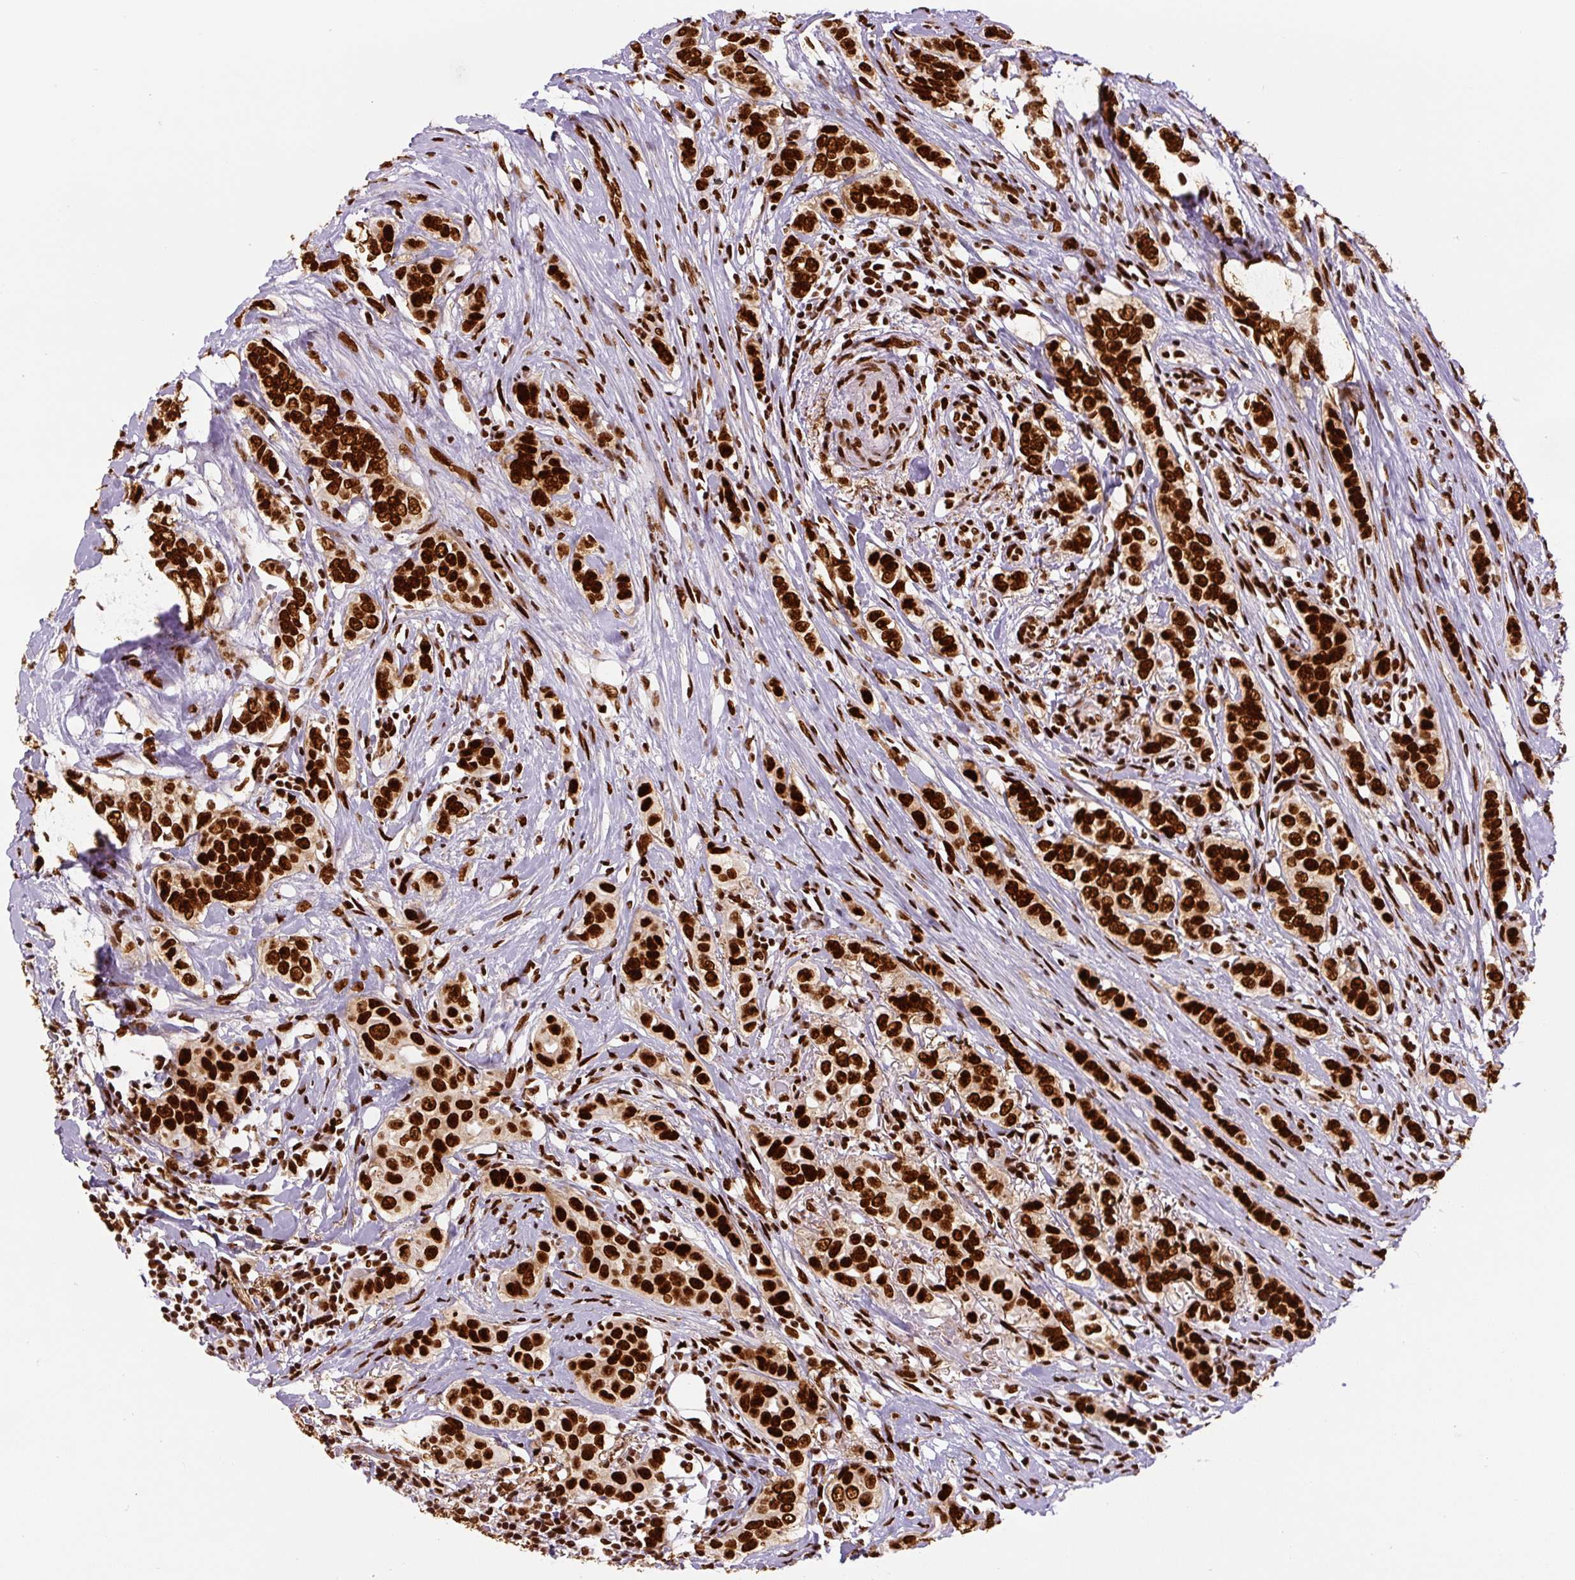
{"staining": {"intensity": "strong", "quantity": ">75%", "location": "nuclear"}, "tissue": "breast cancer", "cell_type": "Tumor cells", "image_type": "cancer", "snomed": [{"axis": "morphology", "description": "Lobular carcinoma"}, {"axis": "topography", "description": "Breast"}], "caption": "DAB (3,3'-diaminobenzidine) immunohistochemical staining of human breast lobular carcinoma displays strong nuclear protein staining in approximately >75% of tumor cells. (DAB (3,3'-diaminobenzidine) IHC, brown staining for protein, blue staining for nuclei).", "gene": "FUS", "patient": {"sex": "female", "age": 51}}